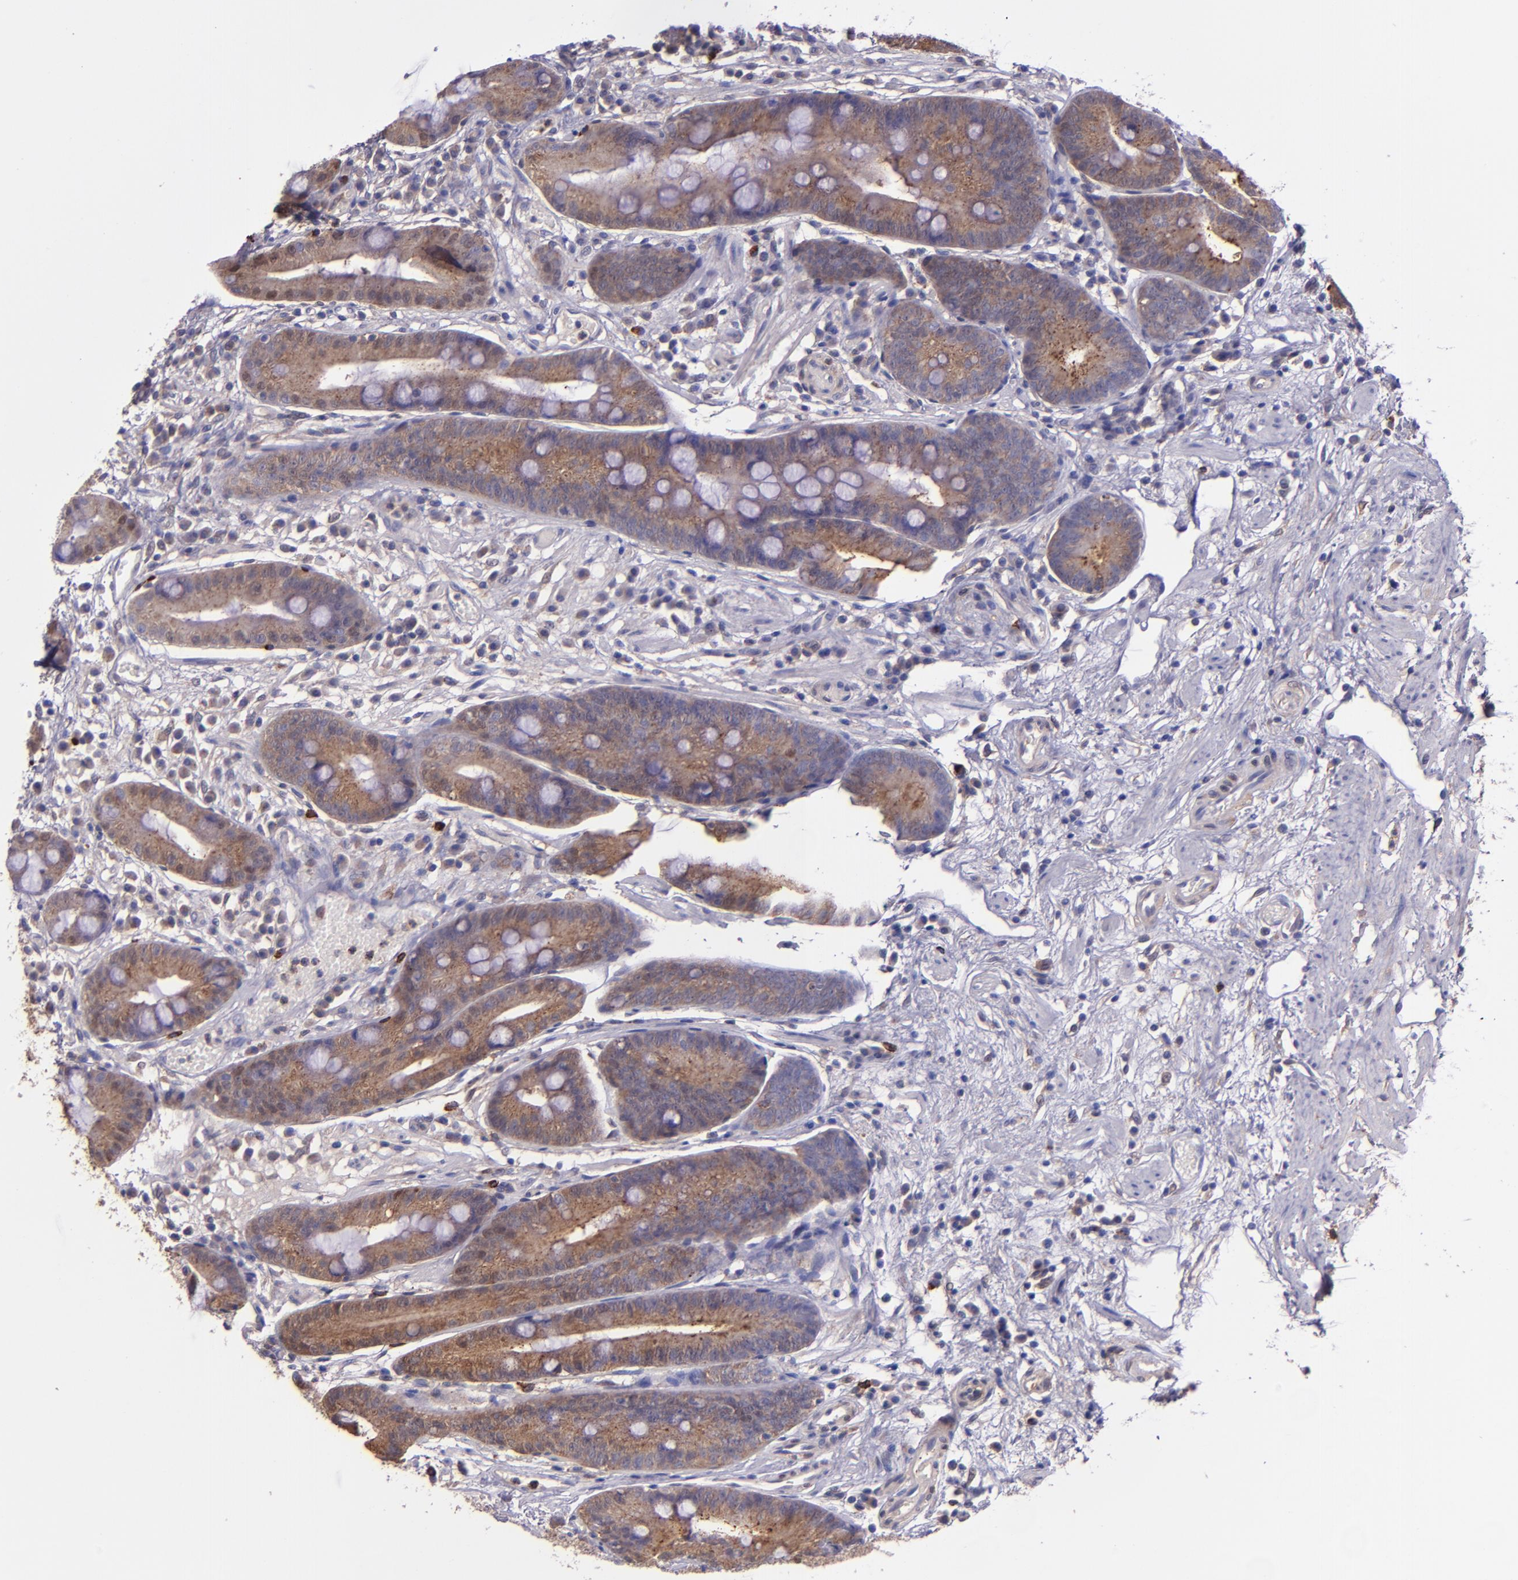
{"staining": {"intensity": "moderate", "quantity": ">75%", "location": "cytoplasmic/membranous"}, "tissue": "stomach", "cell_type": "Glandular cells", "image_type": "normal", "snomed": [{"axis": "morphology", "description": "Normal tissue, NOS"}, {"axis": "morphology", "description": "Inflammation, NOS"}, {"axis": "topography", "description": "Stomach, lower"}], "caption": "This histopathology image demonstrates normal stomach stained with IHC to label a protein in brown. The cytoplasmic/membranous of glandular cells show moderate positivity for the protein. Nuclei are counter-stained blue.", "gene": "WASH6P", "patient": {"sex": "male", "age": 59}}